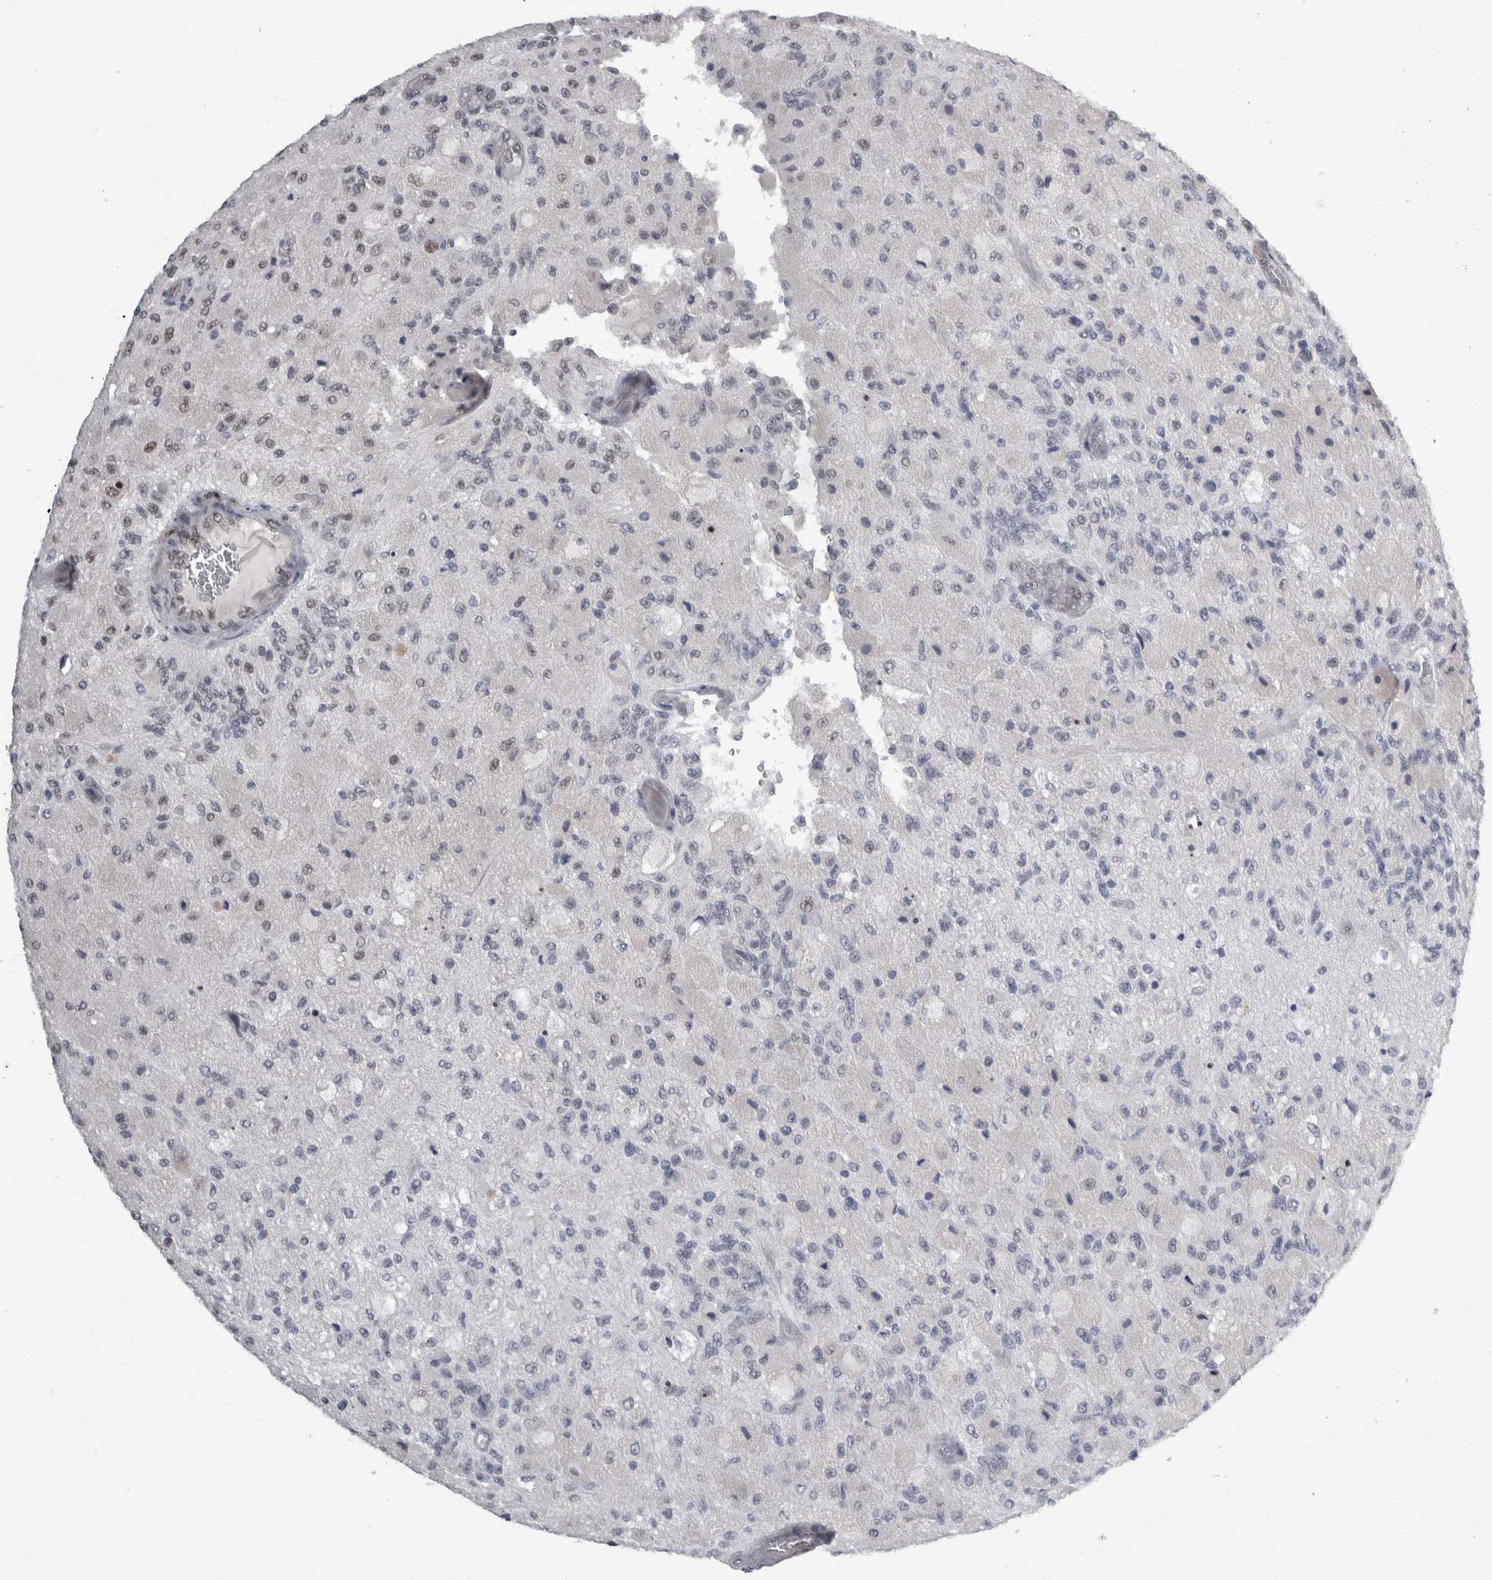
{"staining": {"intensity": "weak", "quantity": "<25%", "location": "nuclear"}, "tissue": "glioma", "cell_type": "Tumor cells", "image_type": "cancer", "snomed": [{"axis": "morphology", "description": "Normal tissue, NOS"}, {"axis": "morphology", "description": "Glioma, malignant, High grade"}, {"axis": "topography", "description": "Cerebral cortex"}], "caption": "Immunohistochemical staining of human malignant glioma (high-grade) exhibits no significant staining in tumor cells. (Brightfield microscopy of DAB (3,3'-diaminobenzidine) immunohistochemistry at high magnification).", "gene": "C1orf54", "patient": {"sex": "male", "age": 77}}